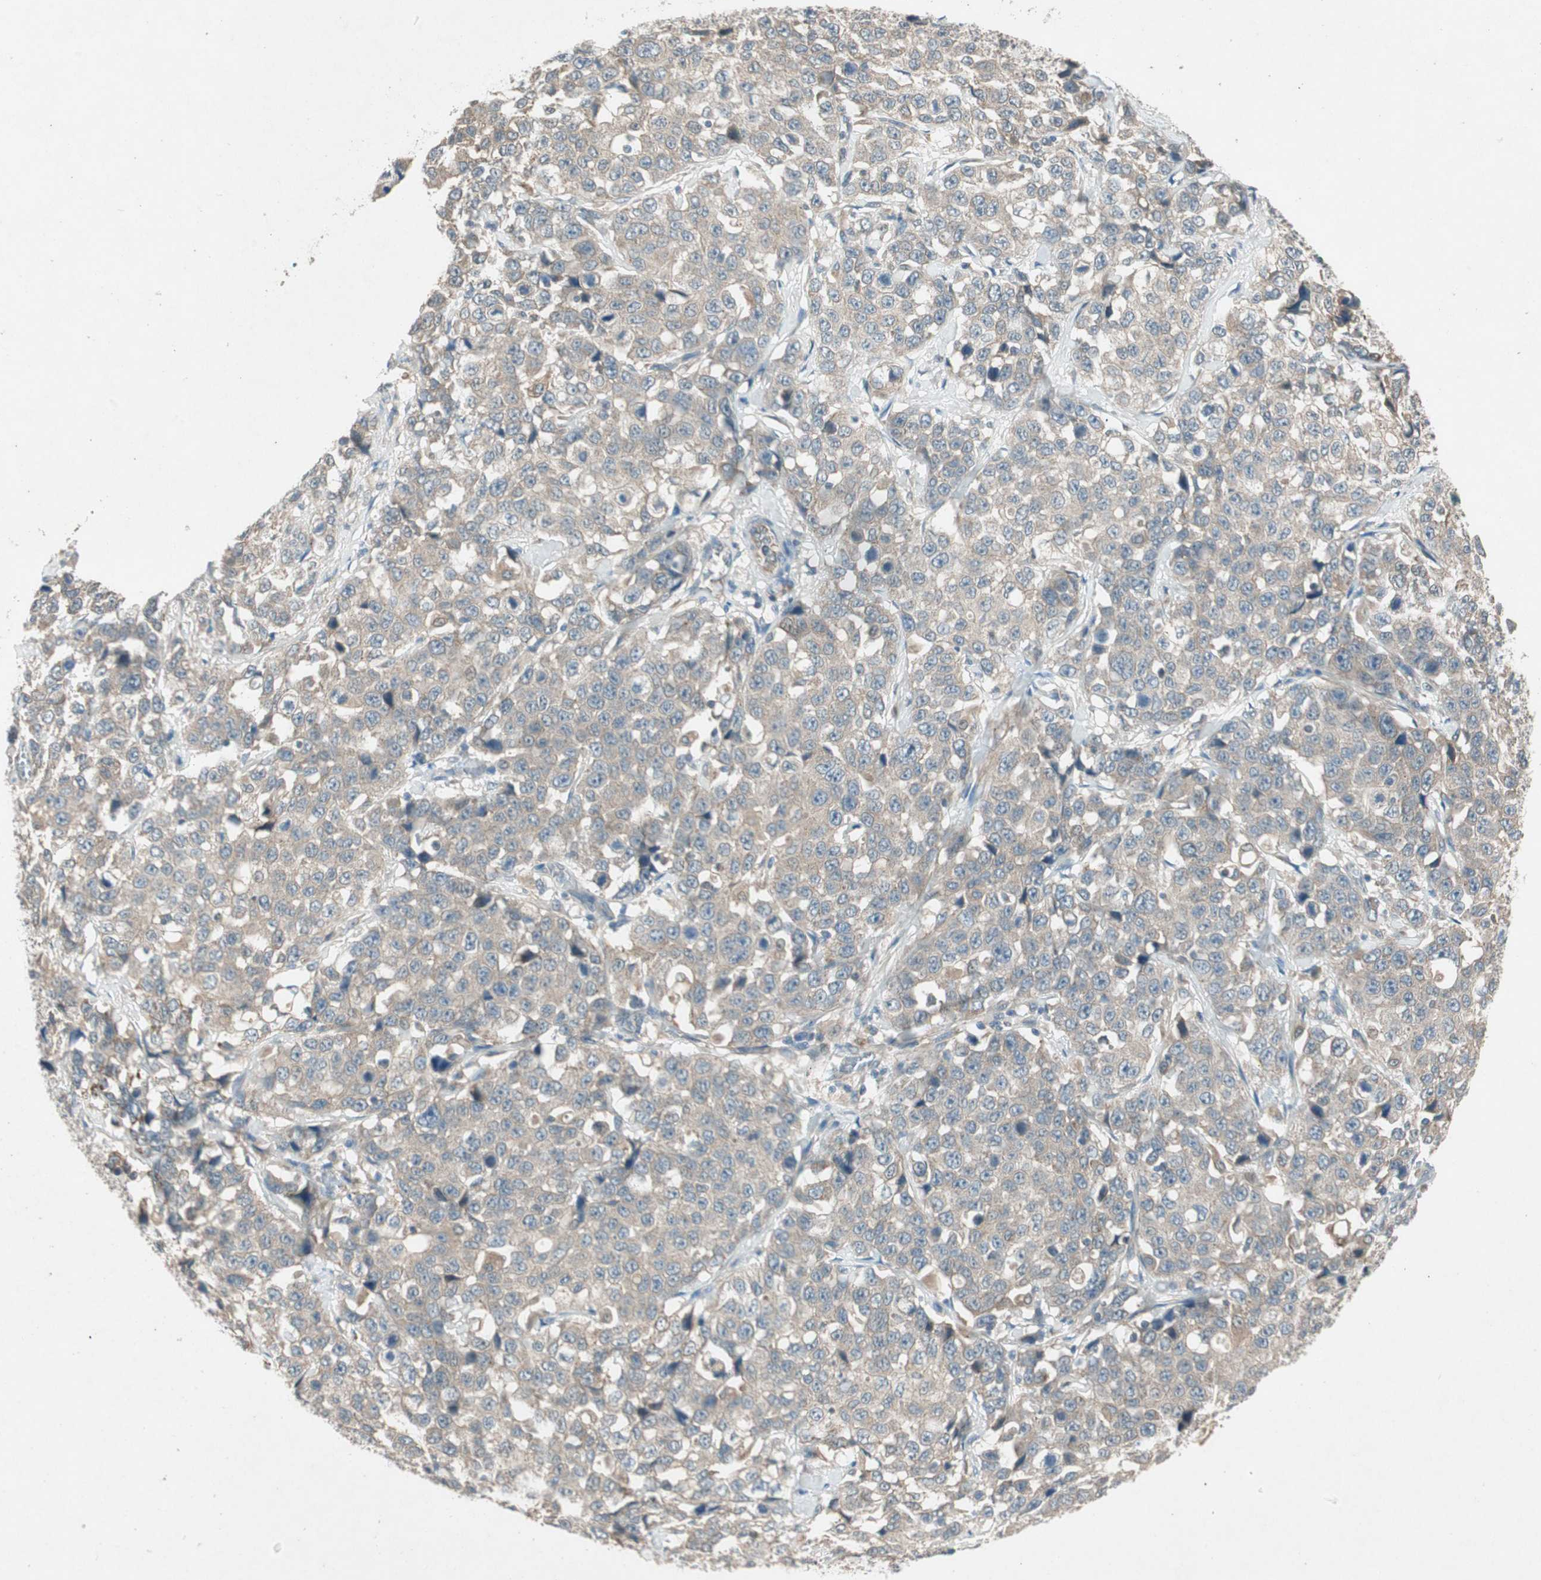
{"staining": {"intensity": "weak", "quantity": ">75%", "location": "cytoplasmic/membranous"}, "tissue": "stomach cancer", "cell_type": "Tumor cells", "image_type": "cancer", "snomed": [{"axis": "morphology", "description": "Normal tissue, NOS"}, {"axis": "morphology", "description": "Adenocarcinoma, NOS"}, {"axis": "topography", "description": "Stomach"}], "caption": "Adenocarcinoma (stomach) stained with DAB (3,3'-diaminobenzidine) immunohistochemistry displays low levels of weak cytoplasmic/membranous expression in approximately >75% of tumor cells.", "gene": "NCLN", "patient": {"sex": "male", "age": 48}}